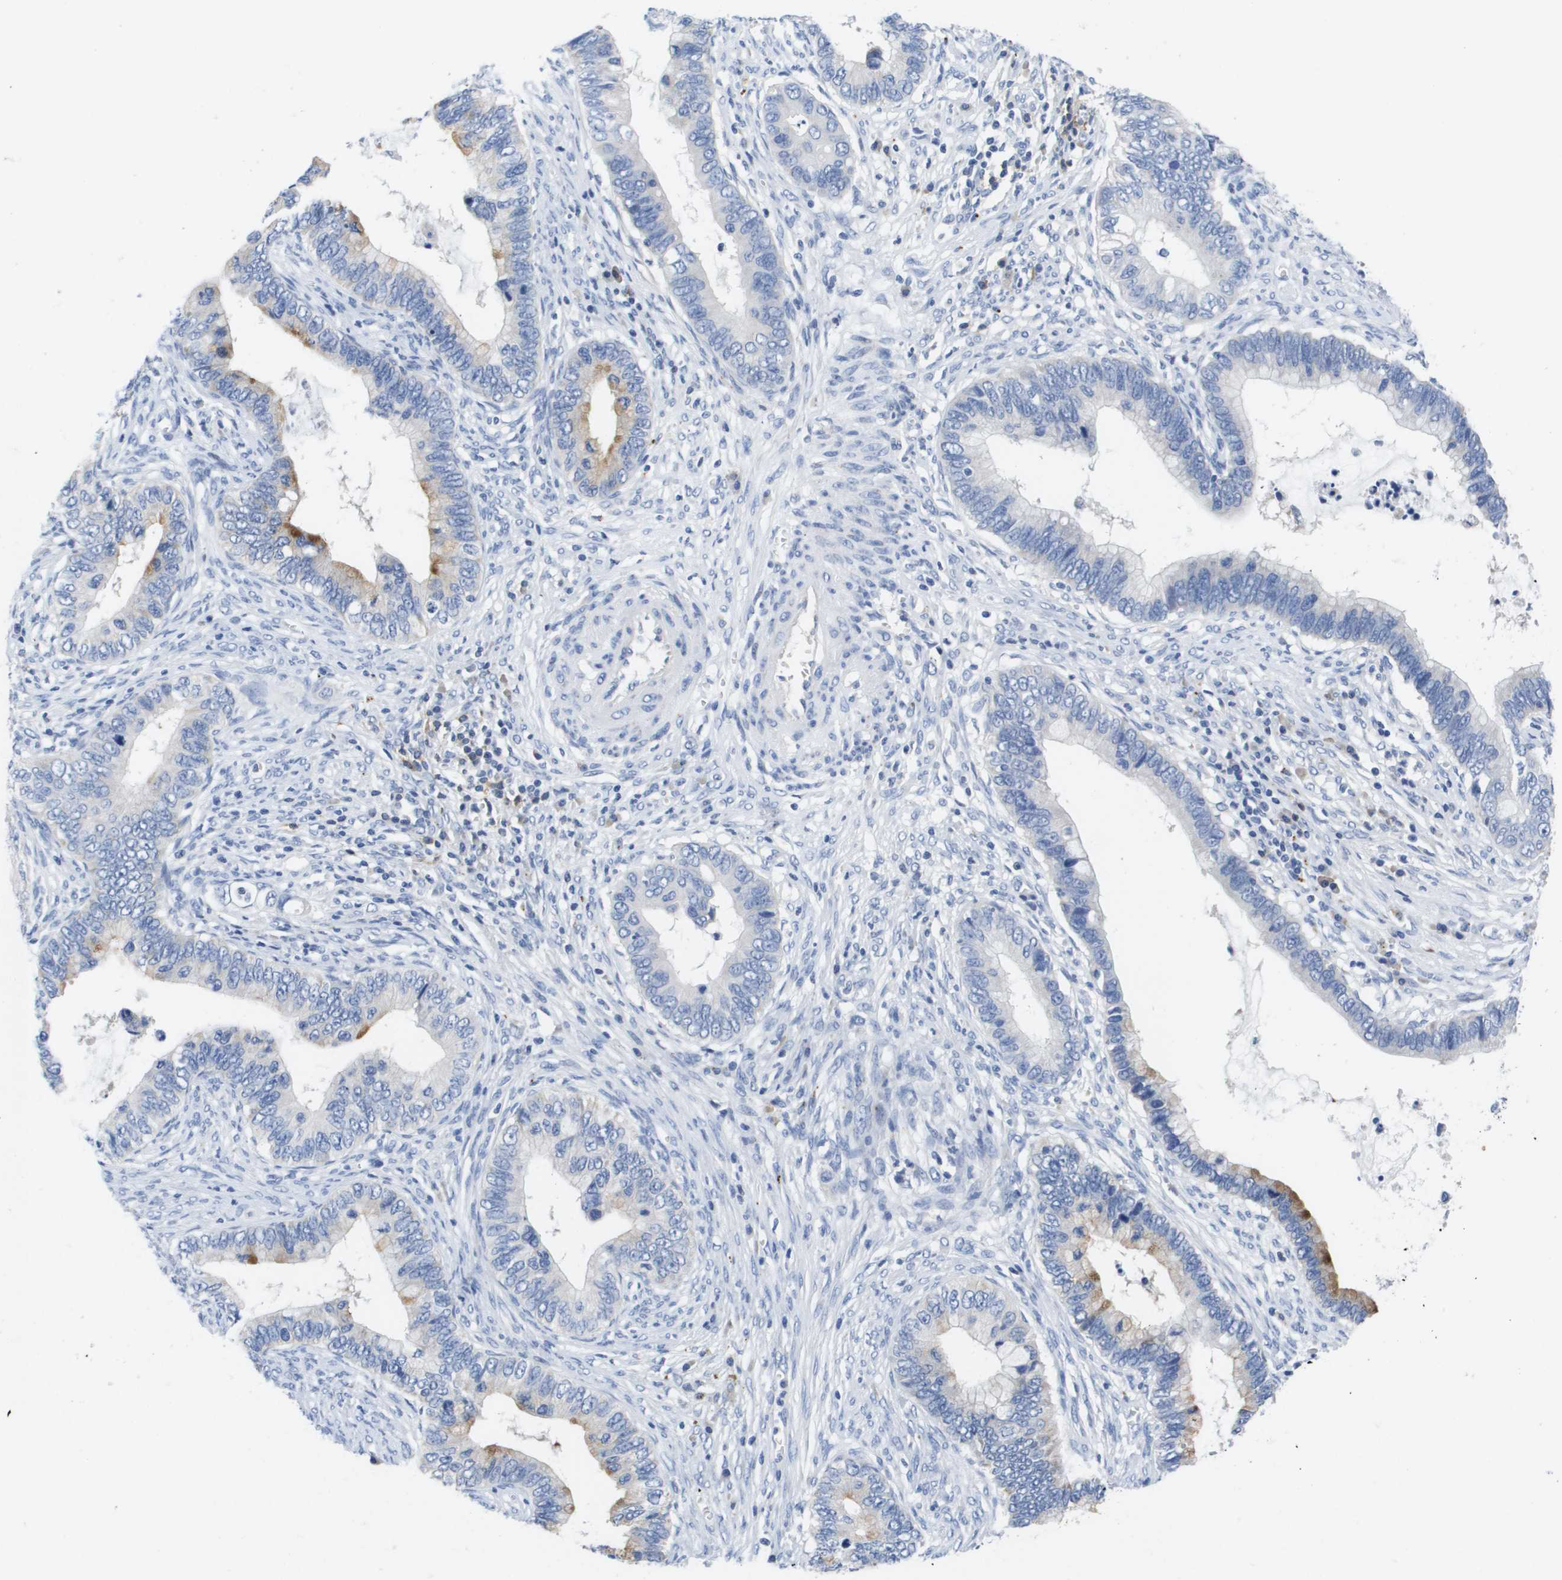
{"staining": {"intensity": "moderate", "quantity": "<25%", "location": "cytoplasmic/membranous"}, "tissue": "cervical cancer", "cell_type": "Tumor cells", "image_type": "cancer", "snomed": [{"axis": "morphology", "description": "Adenocarcinoma, NOS"}, {"axis": "topography", "description": "Cervix"}], "caption": "Protein staining displays moderate cytoplasmic/membranous staining in approximately <25% of tumor cells in cervical adenocarcinoma. The staining was performed using DAB to visualize the protein expression in brown, while the nuclei were stained in blue with hematoxylin (Magnification: 20x).", "gene": "MS4A1", "patient": {"sex": "female", "age": 44}}